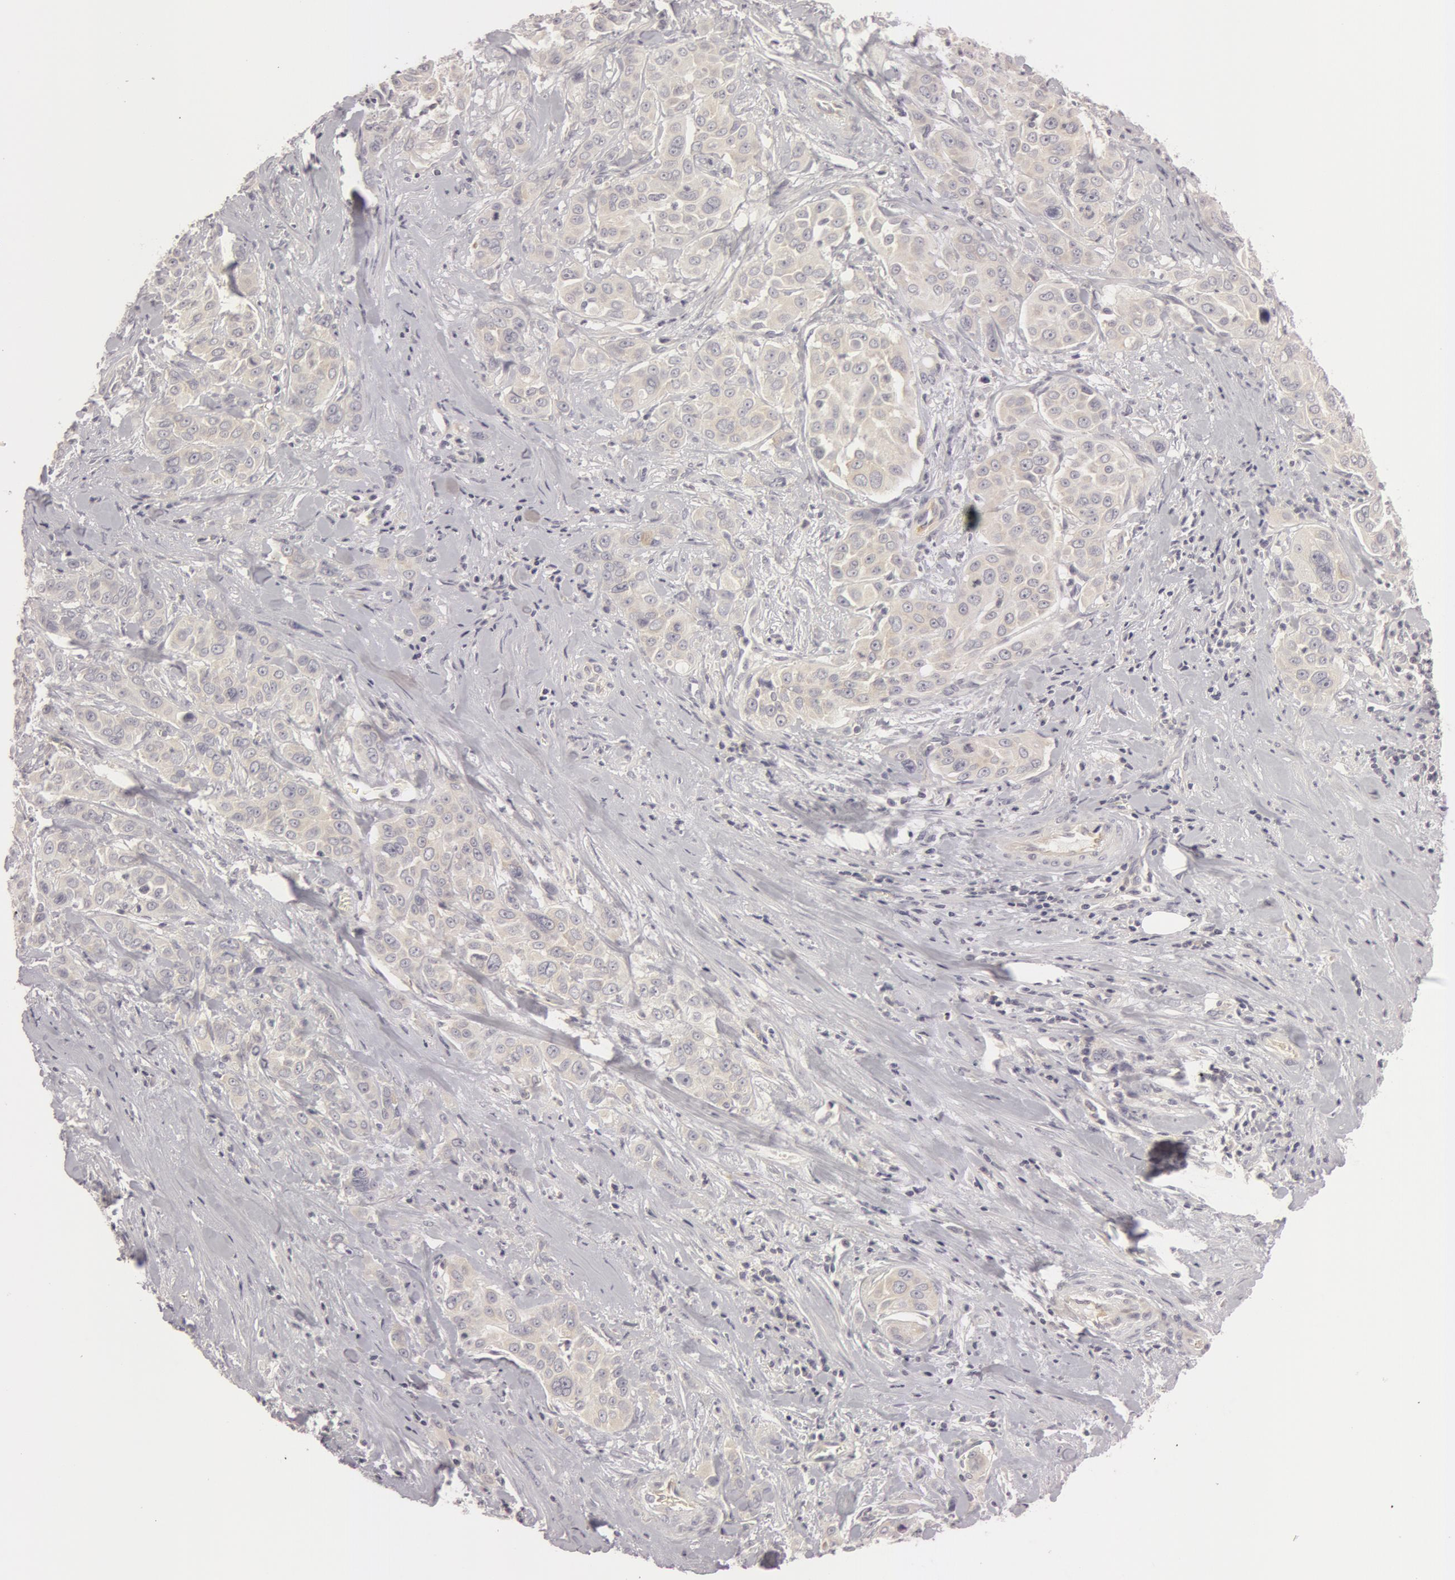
{"staining": {"intensity": "weak", "quantity": "<25%", "location": "cytoplasmic/membranous"}, "tissue": "pancreatic cancer", "cell_type": "Tumor cells", "image_type": "cancer", "snomed": [{"axis": "morphology", "description": "Adenocarcinoma, NOS"}, {"axis": "topography", "description": "Pancreas"}], "caption": "Immunohistochemistry image of human pancreatic adenocarcinoma stained for a protein (brown), which demonstrates no staining in tumor cells. The staining is performed using DAB (3,3'-diaminobenzidine) brown chromogen with nuclei counter-stained in using hematoxylin.", "gene": "RALGAPA1", "patient": {"sex": "female", "age": 52}}